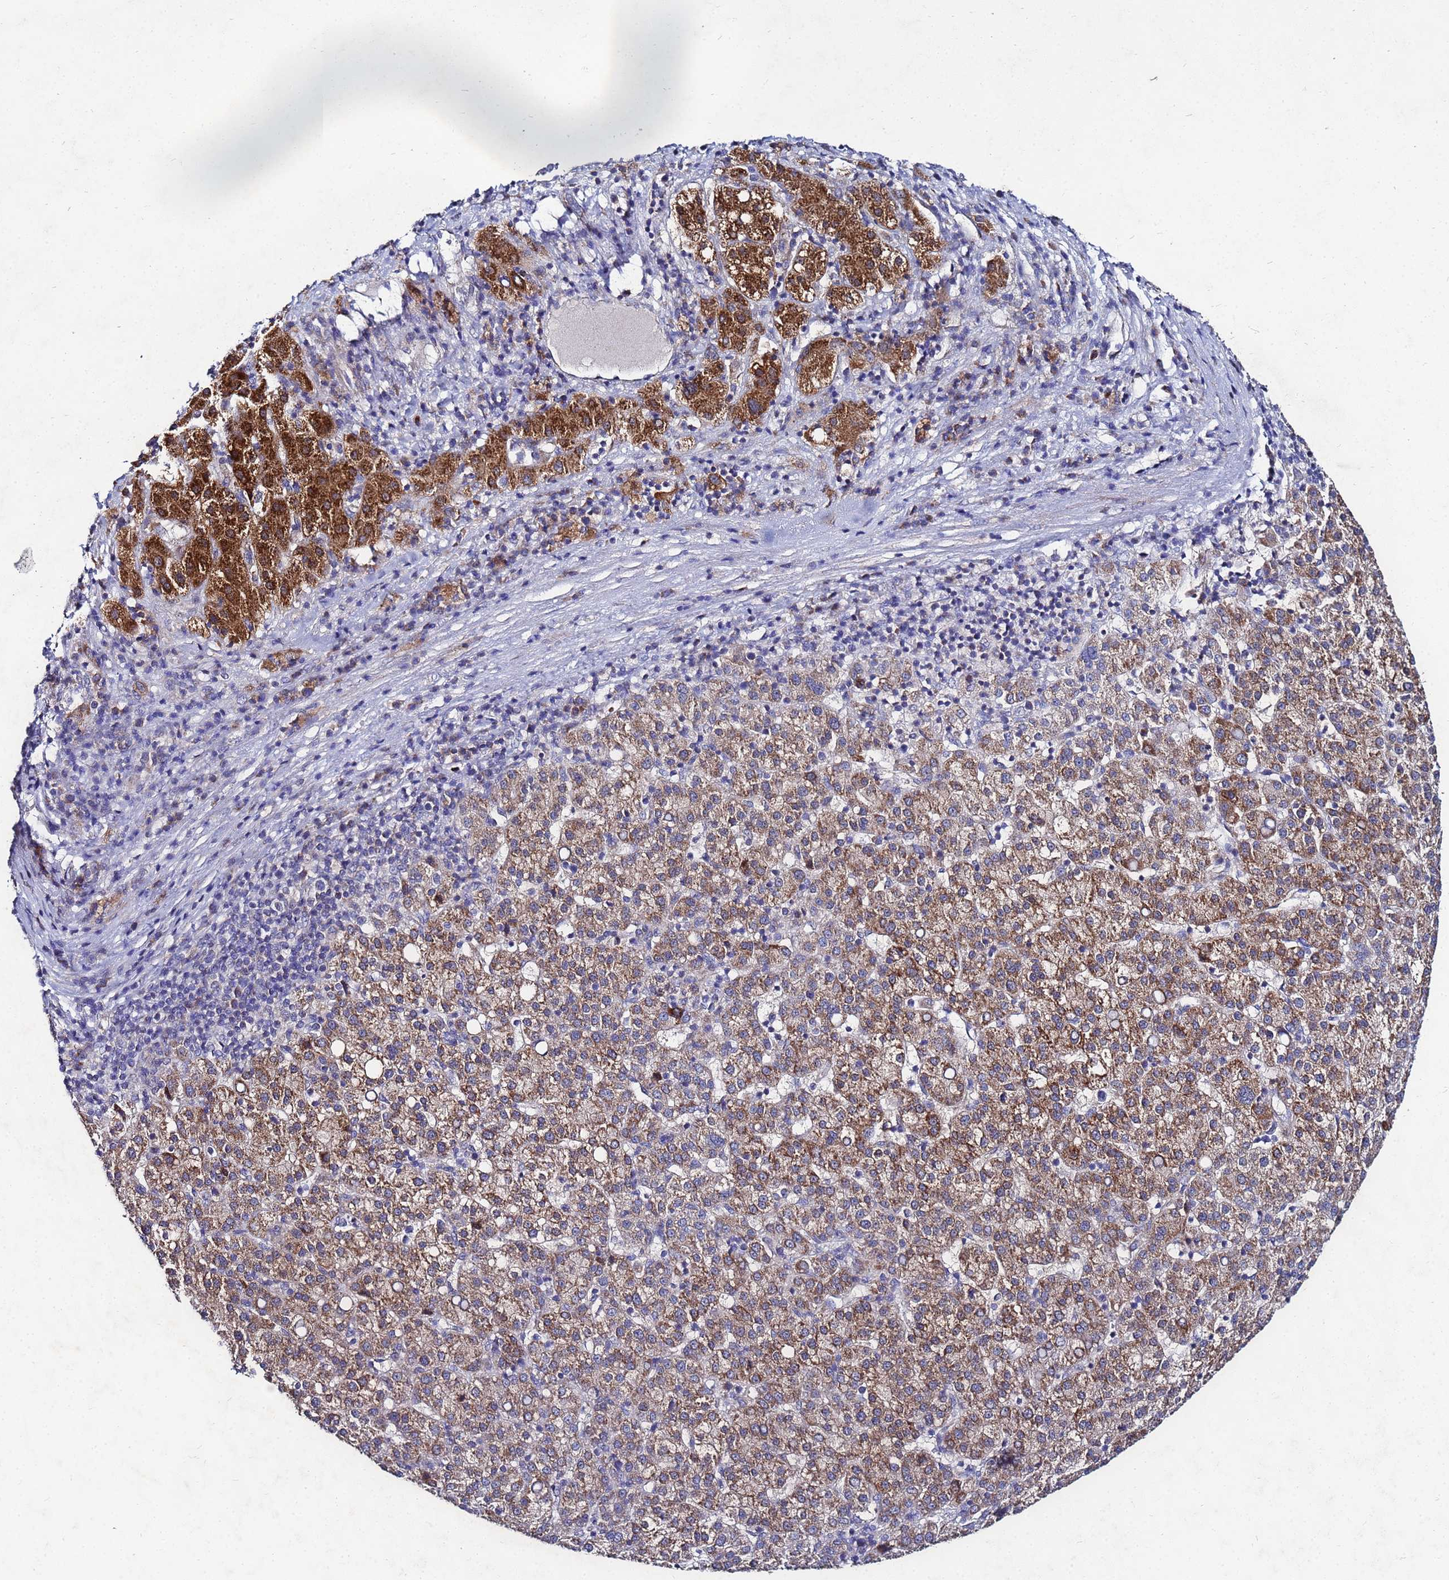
{"staining": {"intensity": "moderate", "quantity": ">75%", "location": "cytoplasmic/membranous"}, "tissue": "liver cancer", "cell_type": "Tumor cells", "image_type": "cancer", "snomed": [{"axis": "morphology", "description": "Carcinoma, Hepatocellular, NOS"}, {"axis": "topography", "description": "Liver"}], "caption": "There is medium levels of moderate cytoplasmic/membranous staining in tumor cells of liver hepatocellular carcinoma, as demonstrated by immunohistochemical staining (brown color).", "gene": "FAHD2A", "patient": {"sex": "female", "age": 58}}